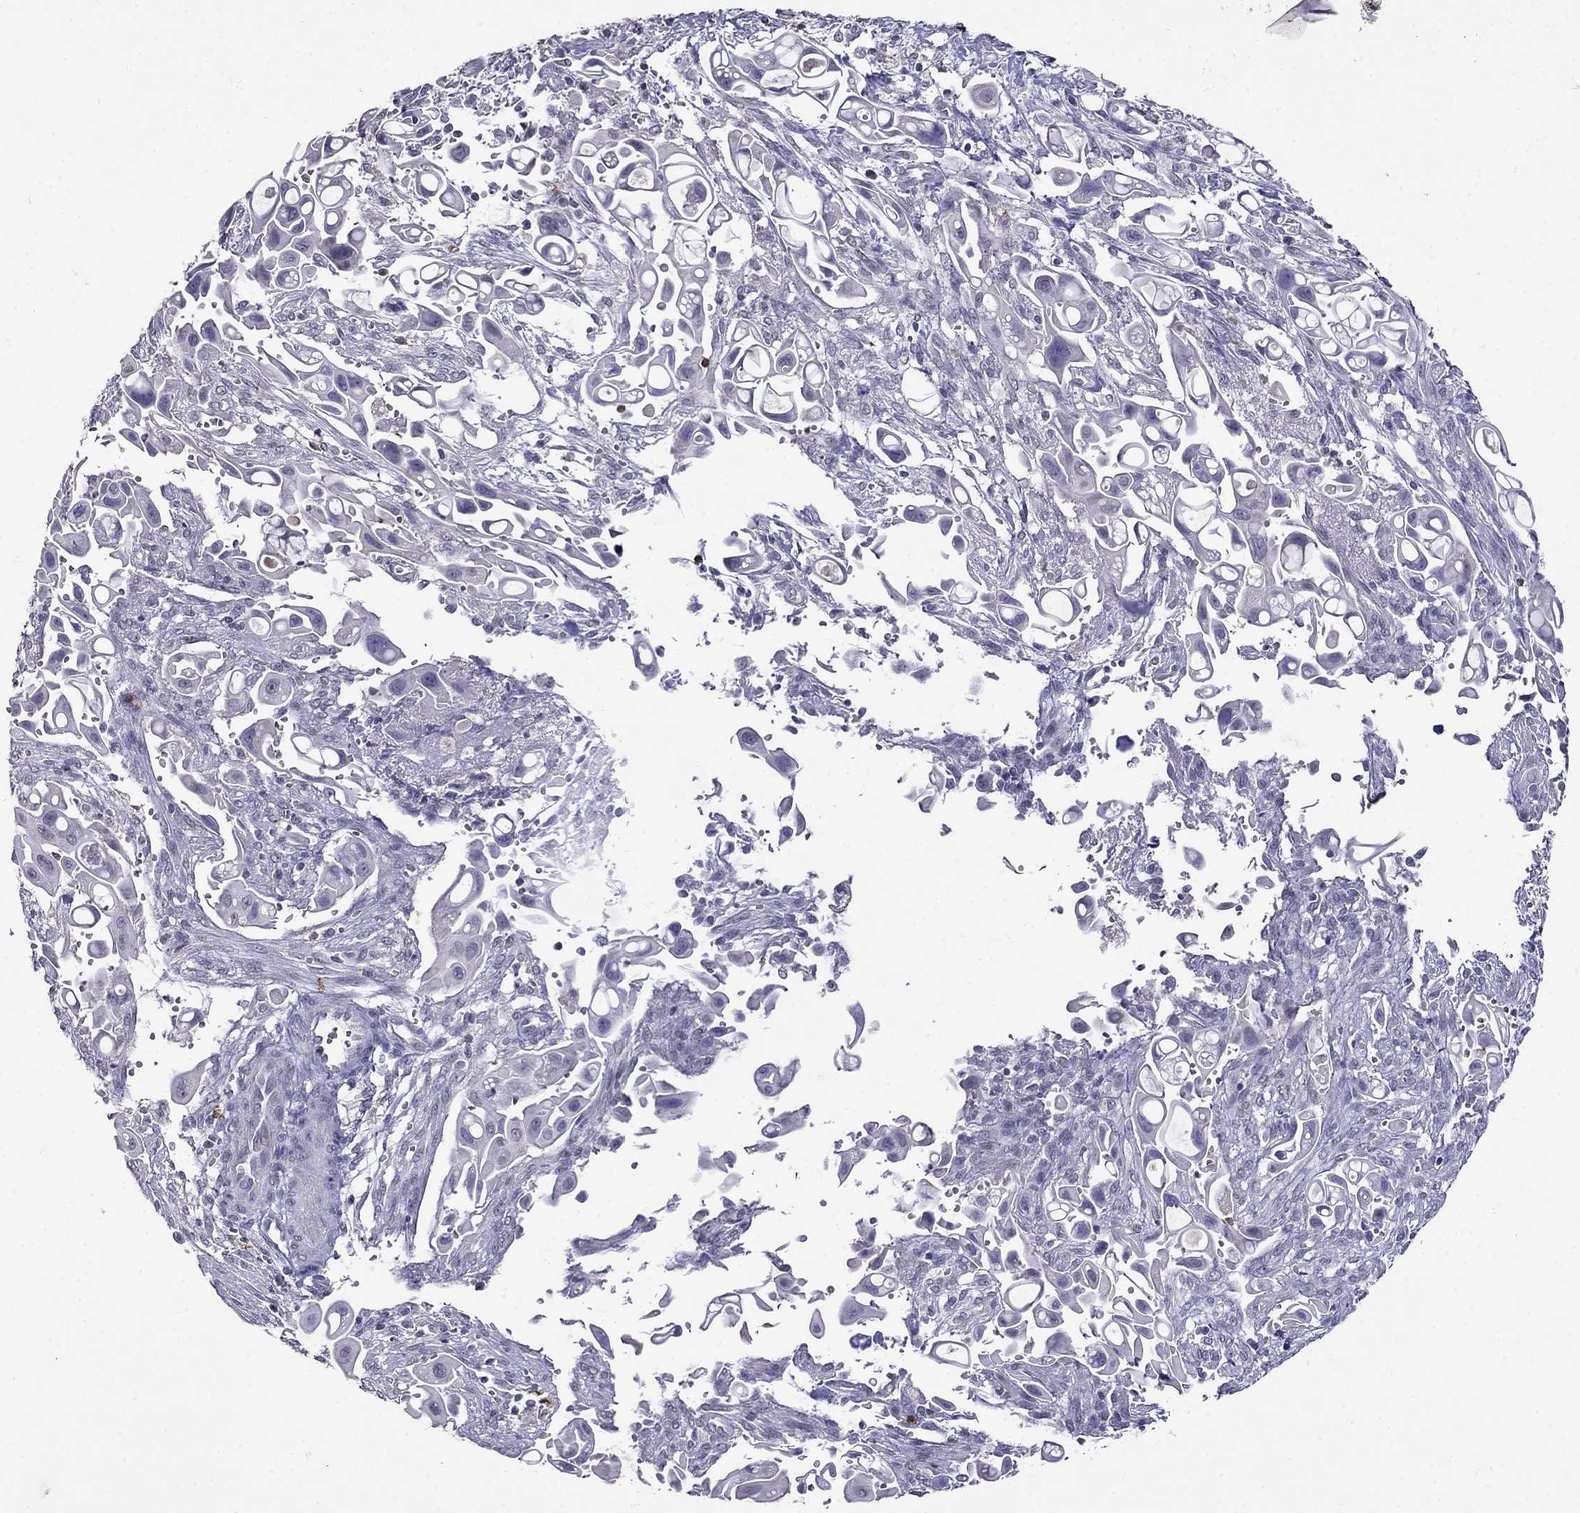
{"staining": {"intensity": "negative", "quantity": "none", "location": "none"}, "tissue": "pancreatic cancer", "cell_type": "Tumor cells", "image_type": "cancer", "snomed": [{"axis": "morphology", "description": "Adenocarcinoma, NOS"}, {"axis": "topography", "description": "Pancreas"}], "caption": "Pancreatic cancer (adenocarcinoma) stained for a protein using IHC demonstrates no positivity tumor cells.", "gene": "CD8B", "patient": {"sex": "male", "age": 50}}